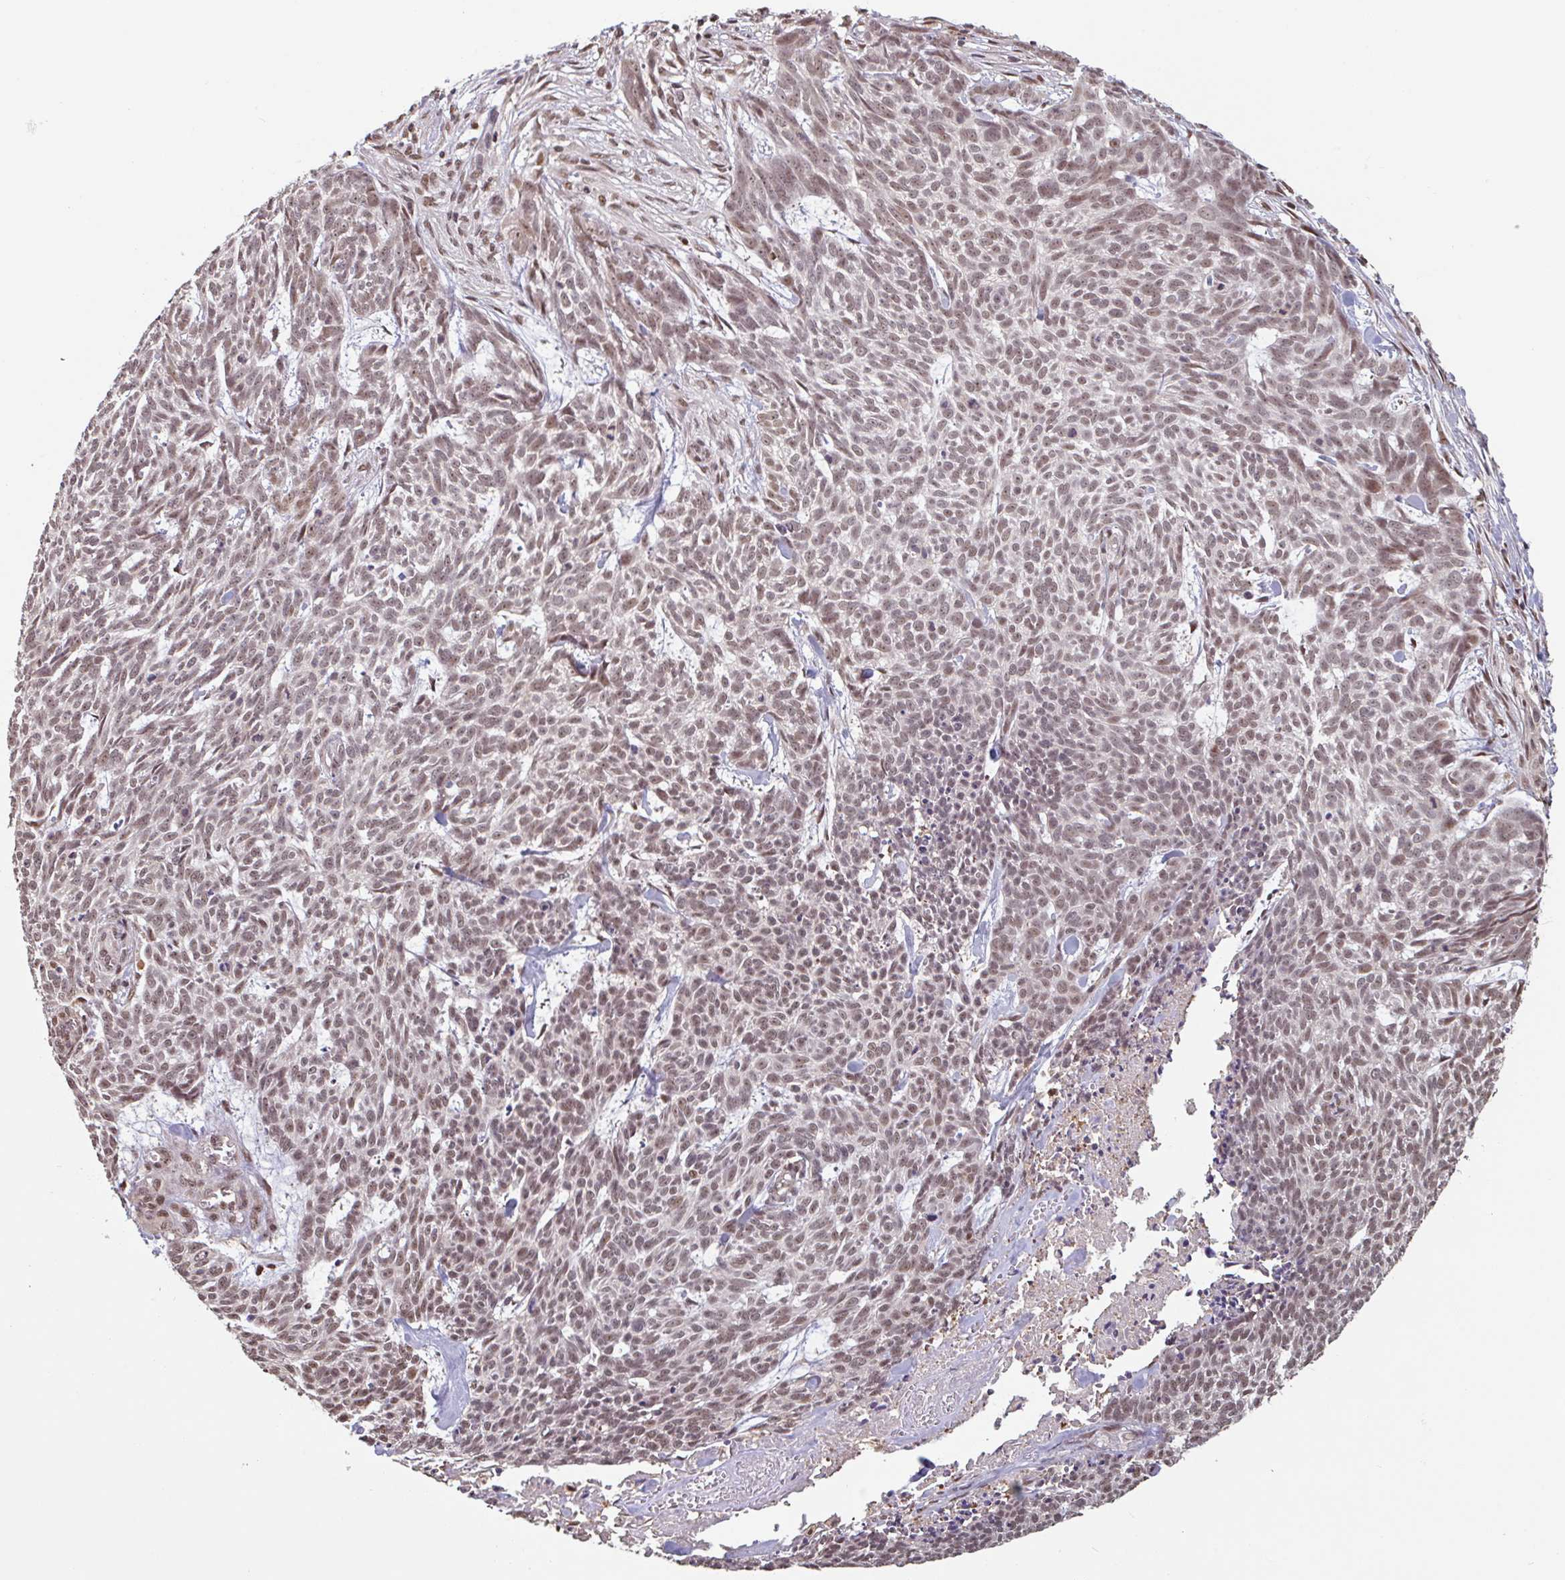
{"staining": {"intensity": "moderate", "quantity": ">75%", "location": "nuclear"}, "tissue": "skin cancer", "cell_type": "Tumor cells", "image_type": "cancer", "snomed": [{"axis": "morphology", "description": "Basal cell carcinoma"}, {"axis": "topography", "description": "Skin"}], "caption": "Skin basal cell carcinoma stained for a protein (brown) exhibits moderate nuclear positive expression in approximately >75% of tumor cells.", "gene": "DR1", "patient": {"sex": "female", "age": 93}}